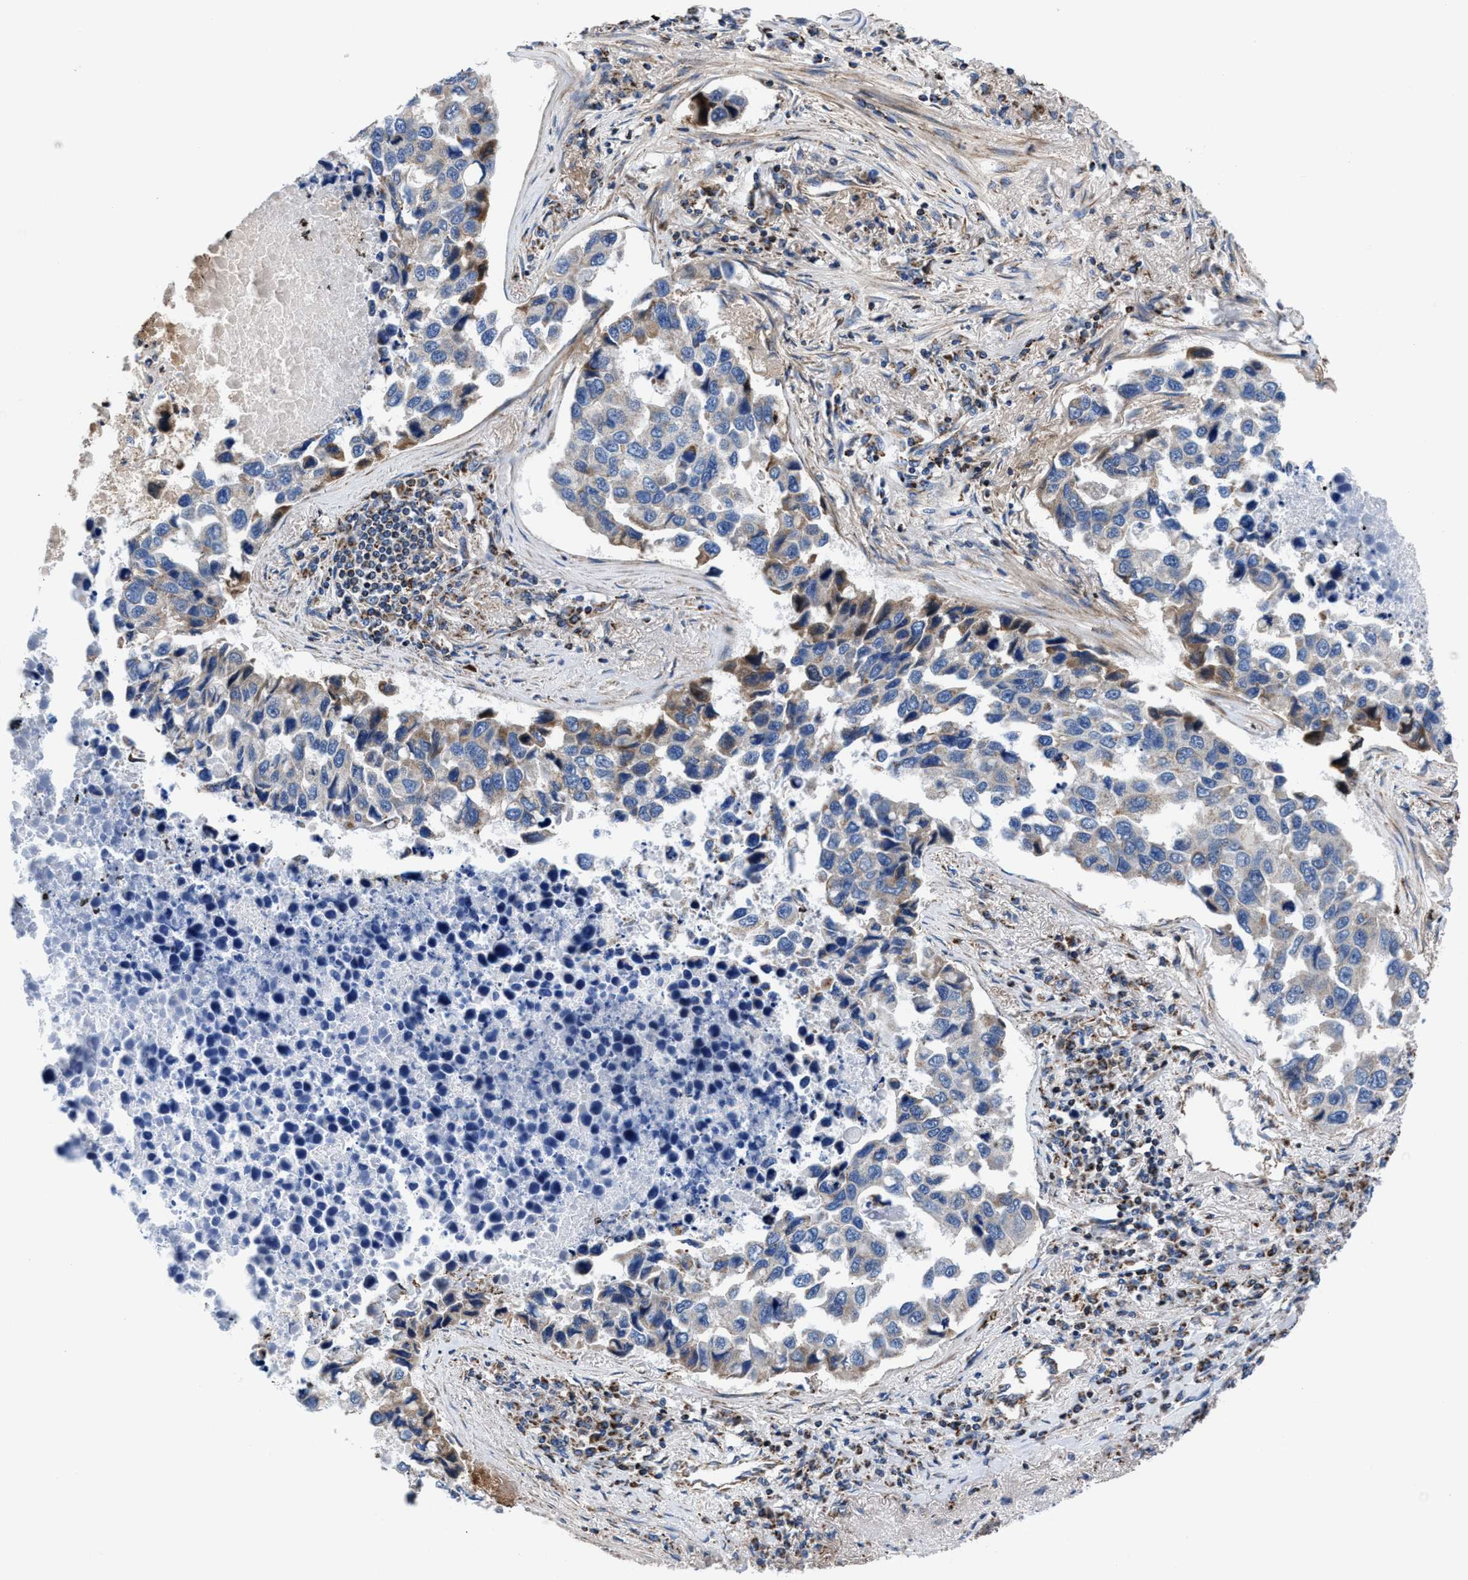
{"staining": {"intensity": "weak", "quantity": "<25%", "location": "cytoplasmic/membranous"}, "tissue": "lung cancer", "cell_type": "Tumor cells", "image_type": "cancer", "snomed": [{"axis": "morphology", "description": "Adenocarcinoma, NOS"}, {"axis": "topography", "description": "Lung"}], "caption": "Immunohistochemistry (IHC) image of neoplastic tissue: lung cancer stained with DAB (3,3'-diaminobenzidine) exhibits no significant protein expression in tumor cells.", "gene": "PRR15L", "patient": {"sex": "male", "age": 64}}